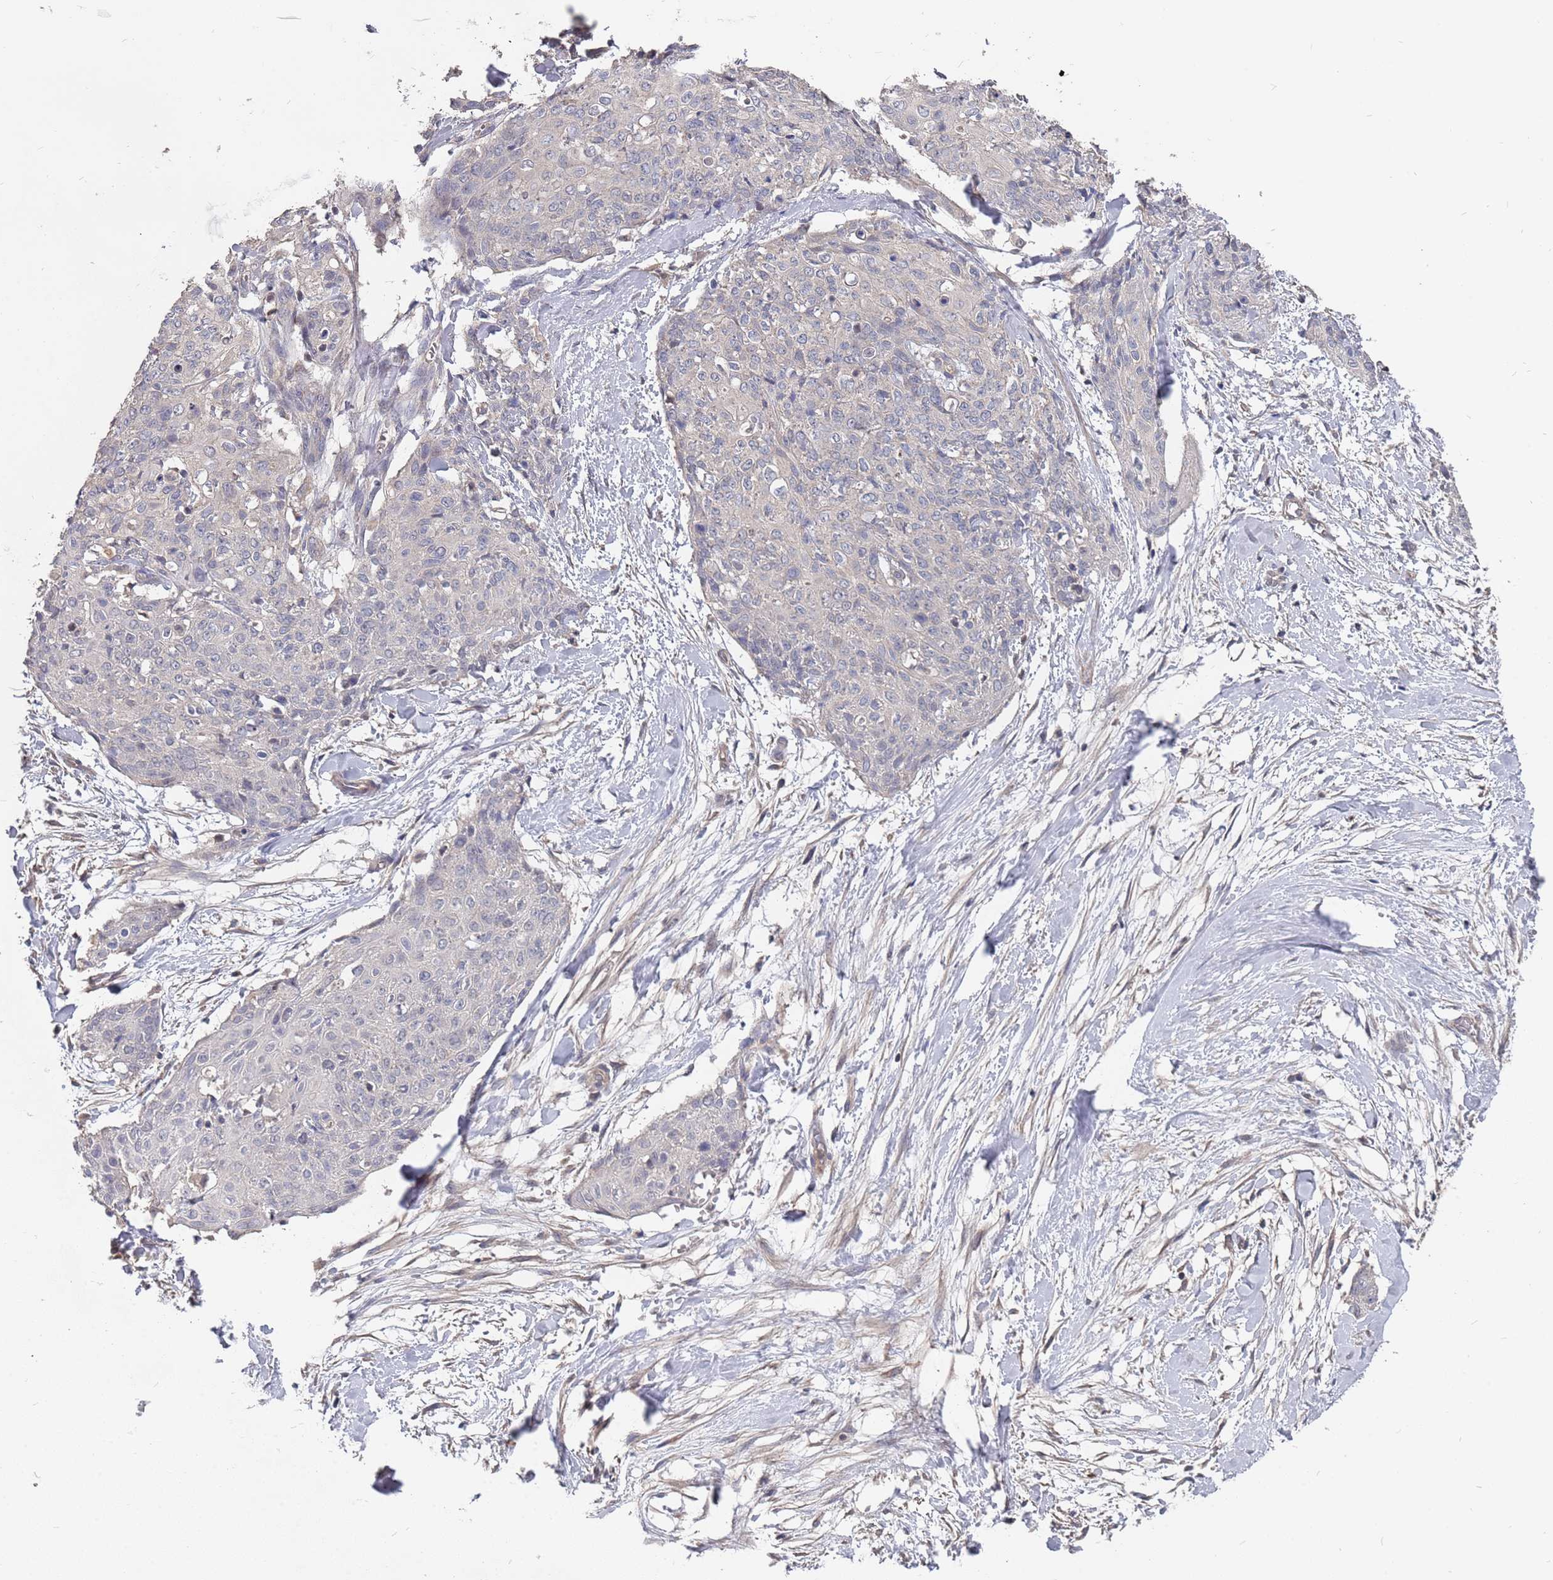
{"staining": {"intensity": "negative", "quantity": "none", "location": "none"}, "tissue": "skin cancer", "cell_type": "Tumor cells", "image_type": "cancer", "snomed": [{"axis": "morphology", "description": "Squamous cell carcinoma, NOS"}, {"axis": "topography", "description": "Skin"}, {"axis": "topography", "description": "Vulva"}], "caption": "The histopathology image demonstrates no staining of tumor cells in skin cancer. (DAB (3,3'-diaminobenzidine) immunohistochemistry, high magnification).", "gene": "TCEANC2", "patient": {"sex": "female", "age": 85}}